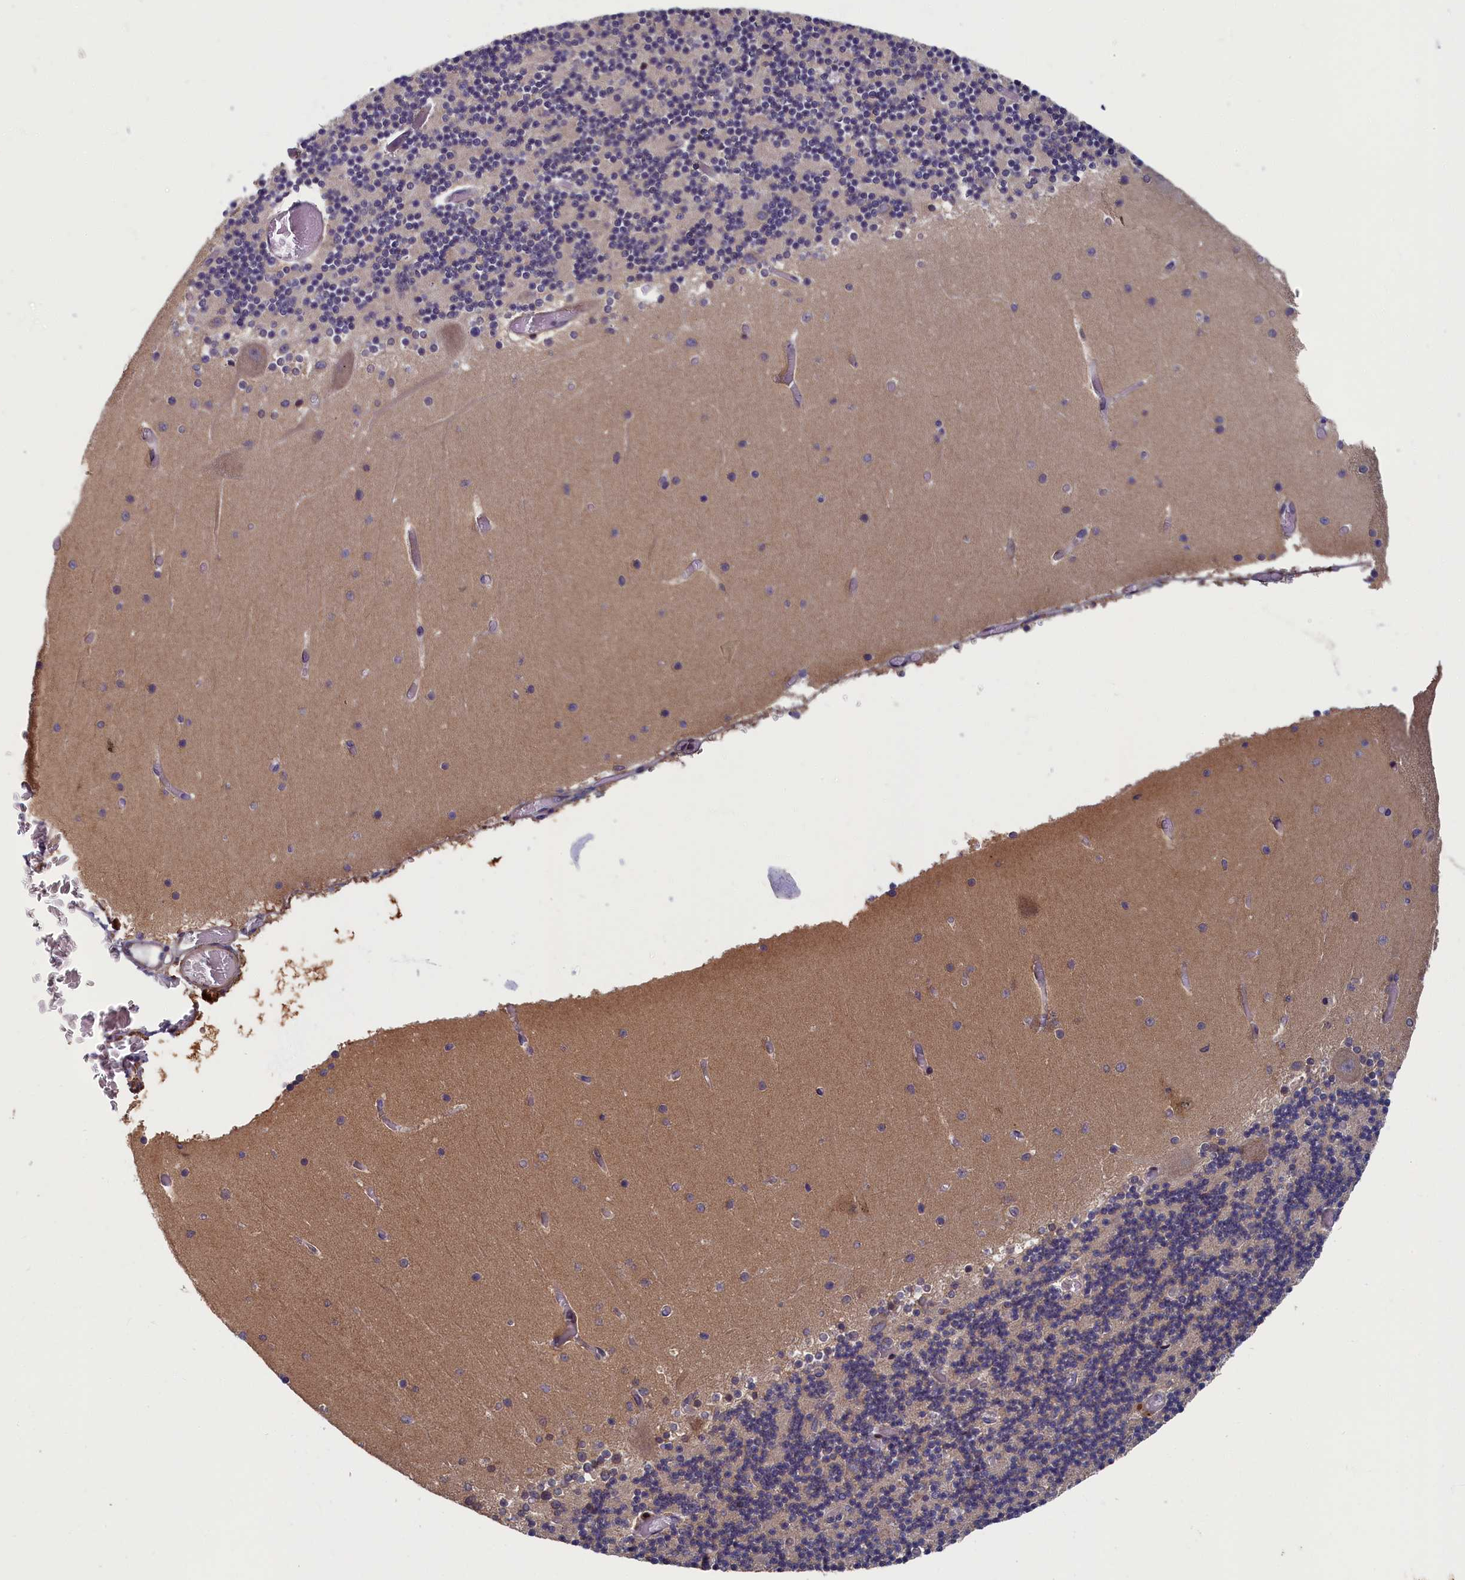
{"staining": {"intensity": "weak", "quantity": "<25%", "location": "cytoplasmic/membranous"}, "tissue": "cerebellum", "cell_type": "Cells in granular layer", "image_type": "normal", "snomed": [{"axis": "morphology", "description": "Normal tissue, NOS"}, {"axis": "topography", "description": "Cerebellum"}], "caption": "IHC photomicrograph of normal human cerebellum stained for a protein (brown), which shows no staining in cells in granular layer.", "gene": "TNK2", "patient": {"sex": "female", "age": 28}}